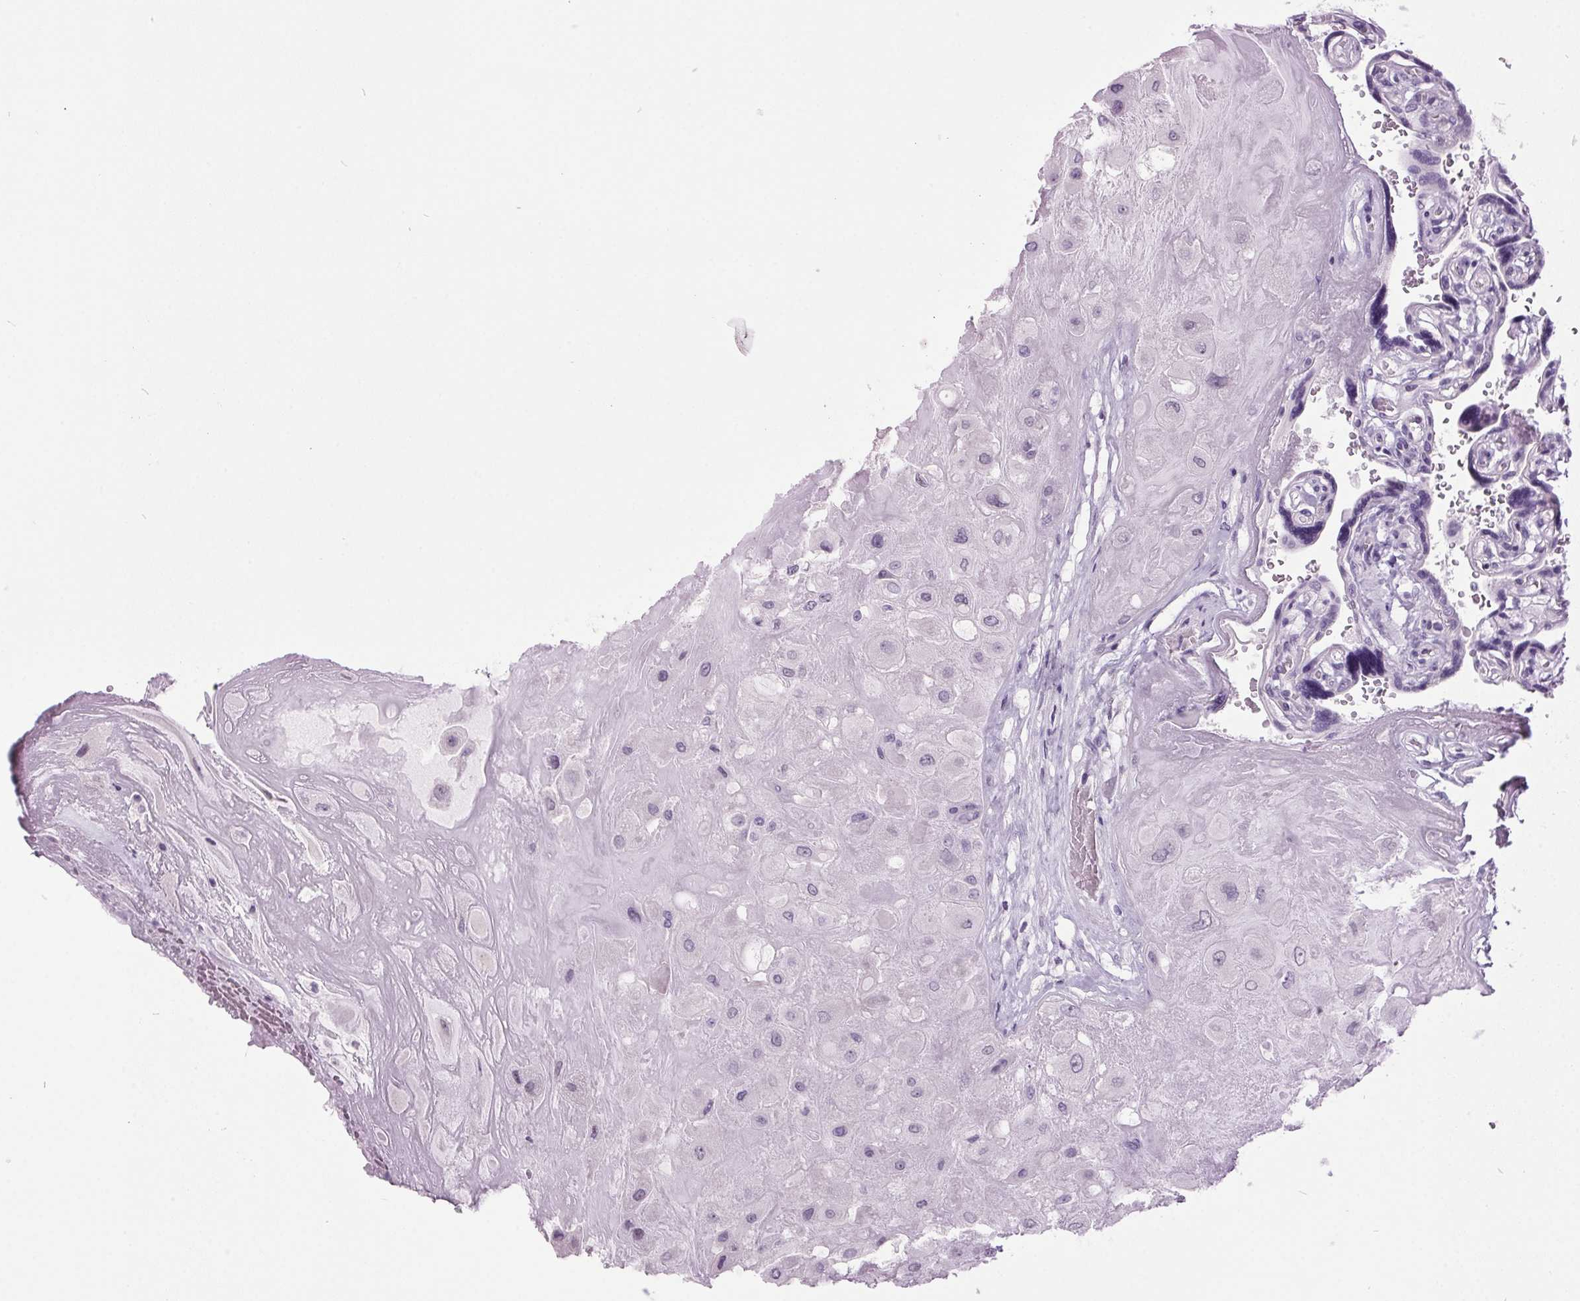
{"staining": {"intensity": "negative", "quantity": "none", "location": "none"}, "tissue": "placenta", "cell_type": "Decidual cells", "image_type": "normal", "snomed": [{"axis": "morphology", "description": "Normal tissue, NOS"}, {"axis": "topography", "description": "Placenta"}], "caption": "Micrograph shows no protein expression in decidual cells of unremarkable placenta.", "gene": "ODAD2", "patient": {"sex": "female", "age": 32}}